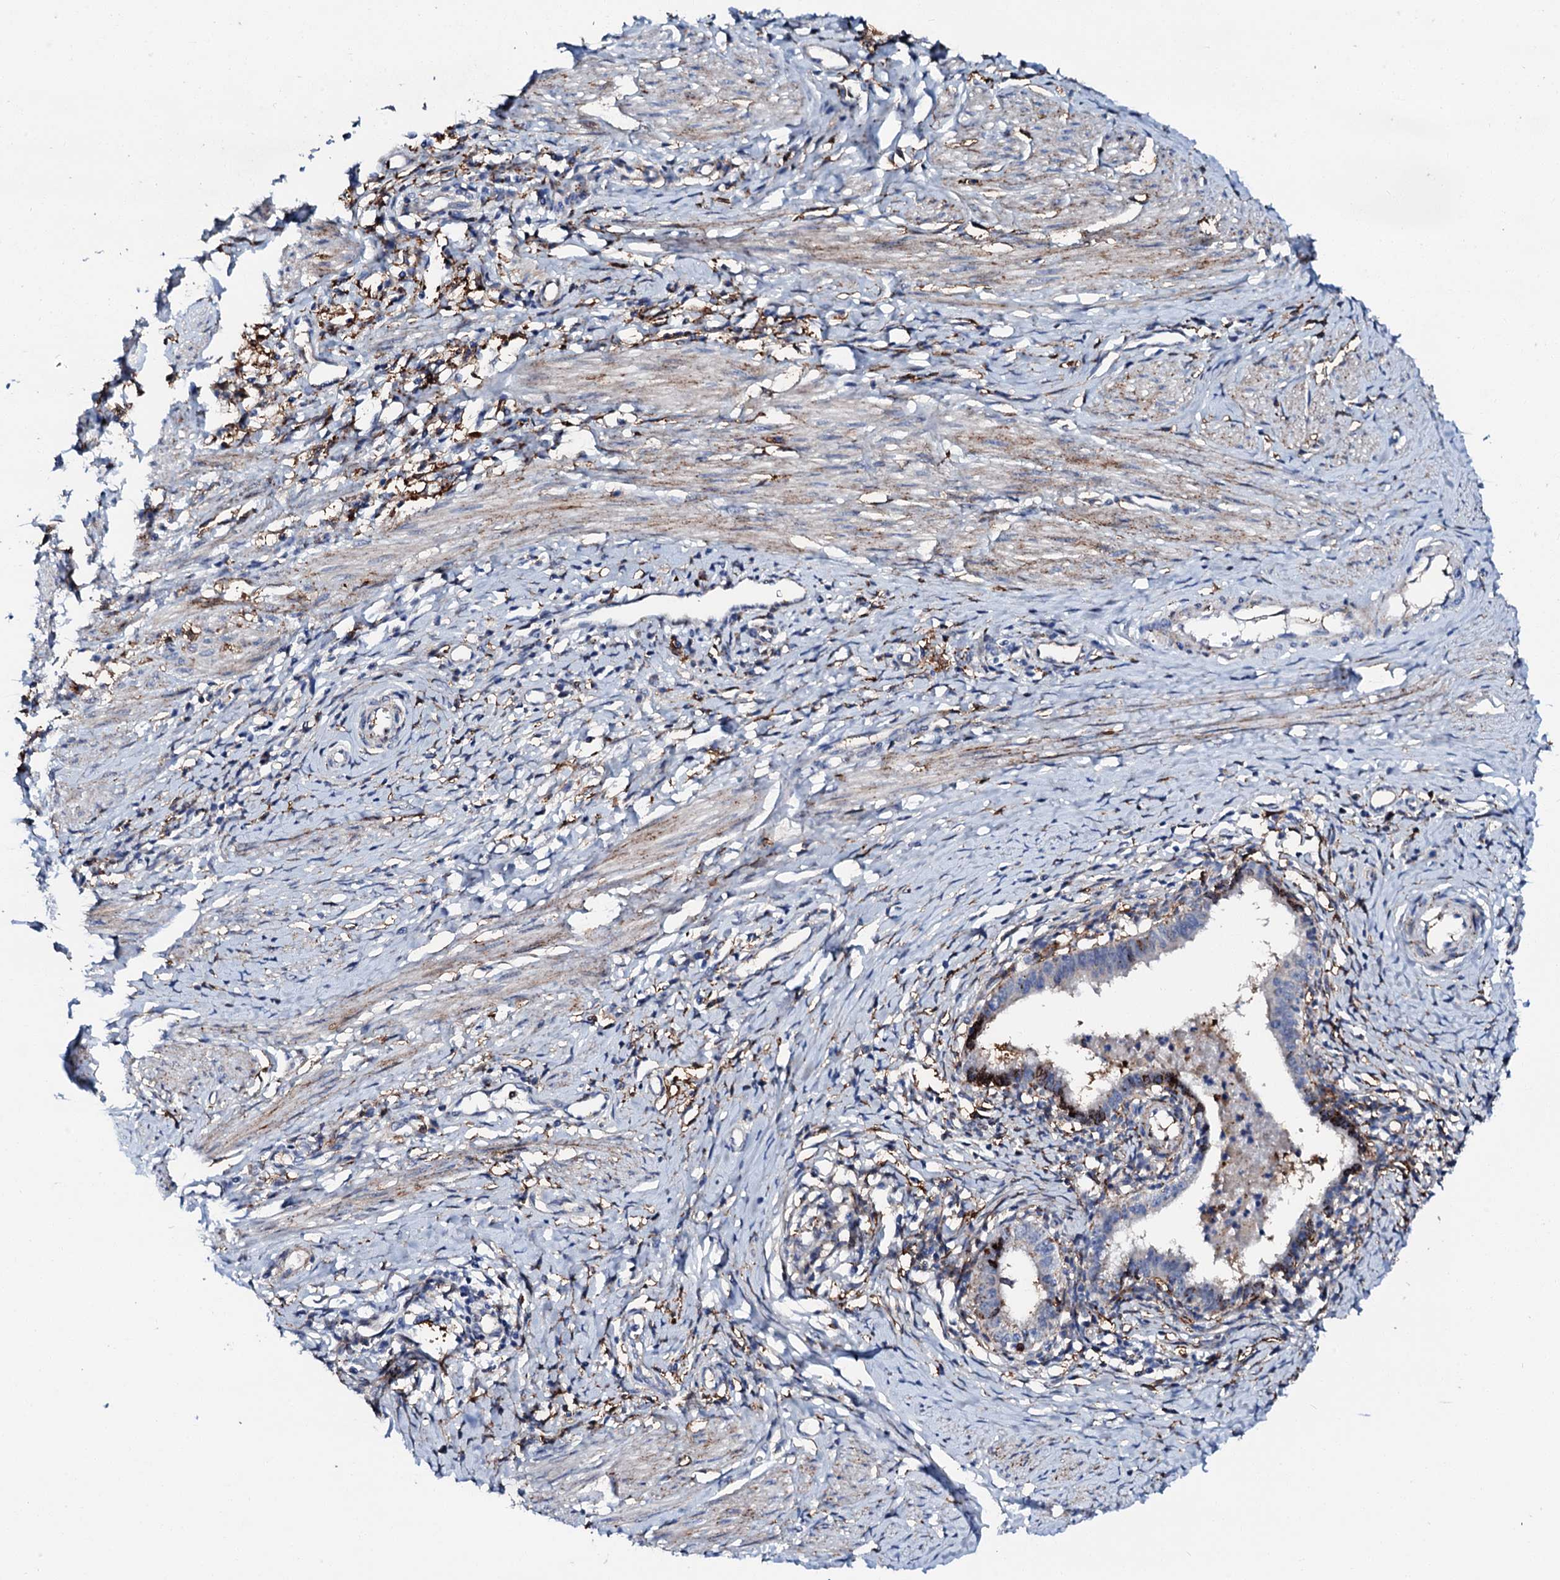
{"staining": {"intensity": "negative", "quantity": "none", "location": "none"}, "tissue": "cervical cancer", "cell_type": "Tumor cells", "image_type": "cancer", "snomed": [{"axis": "morphology", "description": "Adenocarcinoma, NOS"}, {"axis": "topography", "description": "Cervix"}], "caption": "The immunohistochemistry (IHC) histopathology image has no significant positivity in tumor cells of cervical cancer tissue.", "gene": "MED13L", "patient": {"sex": "female", "age": 36}}